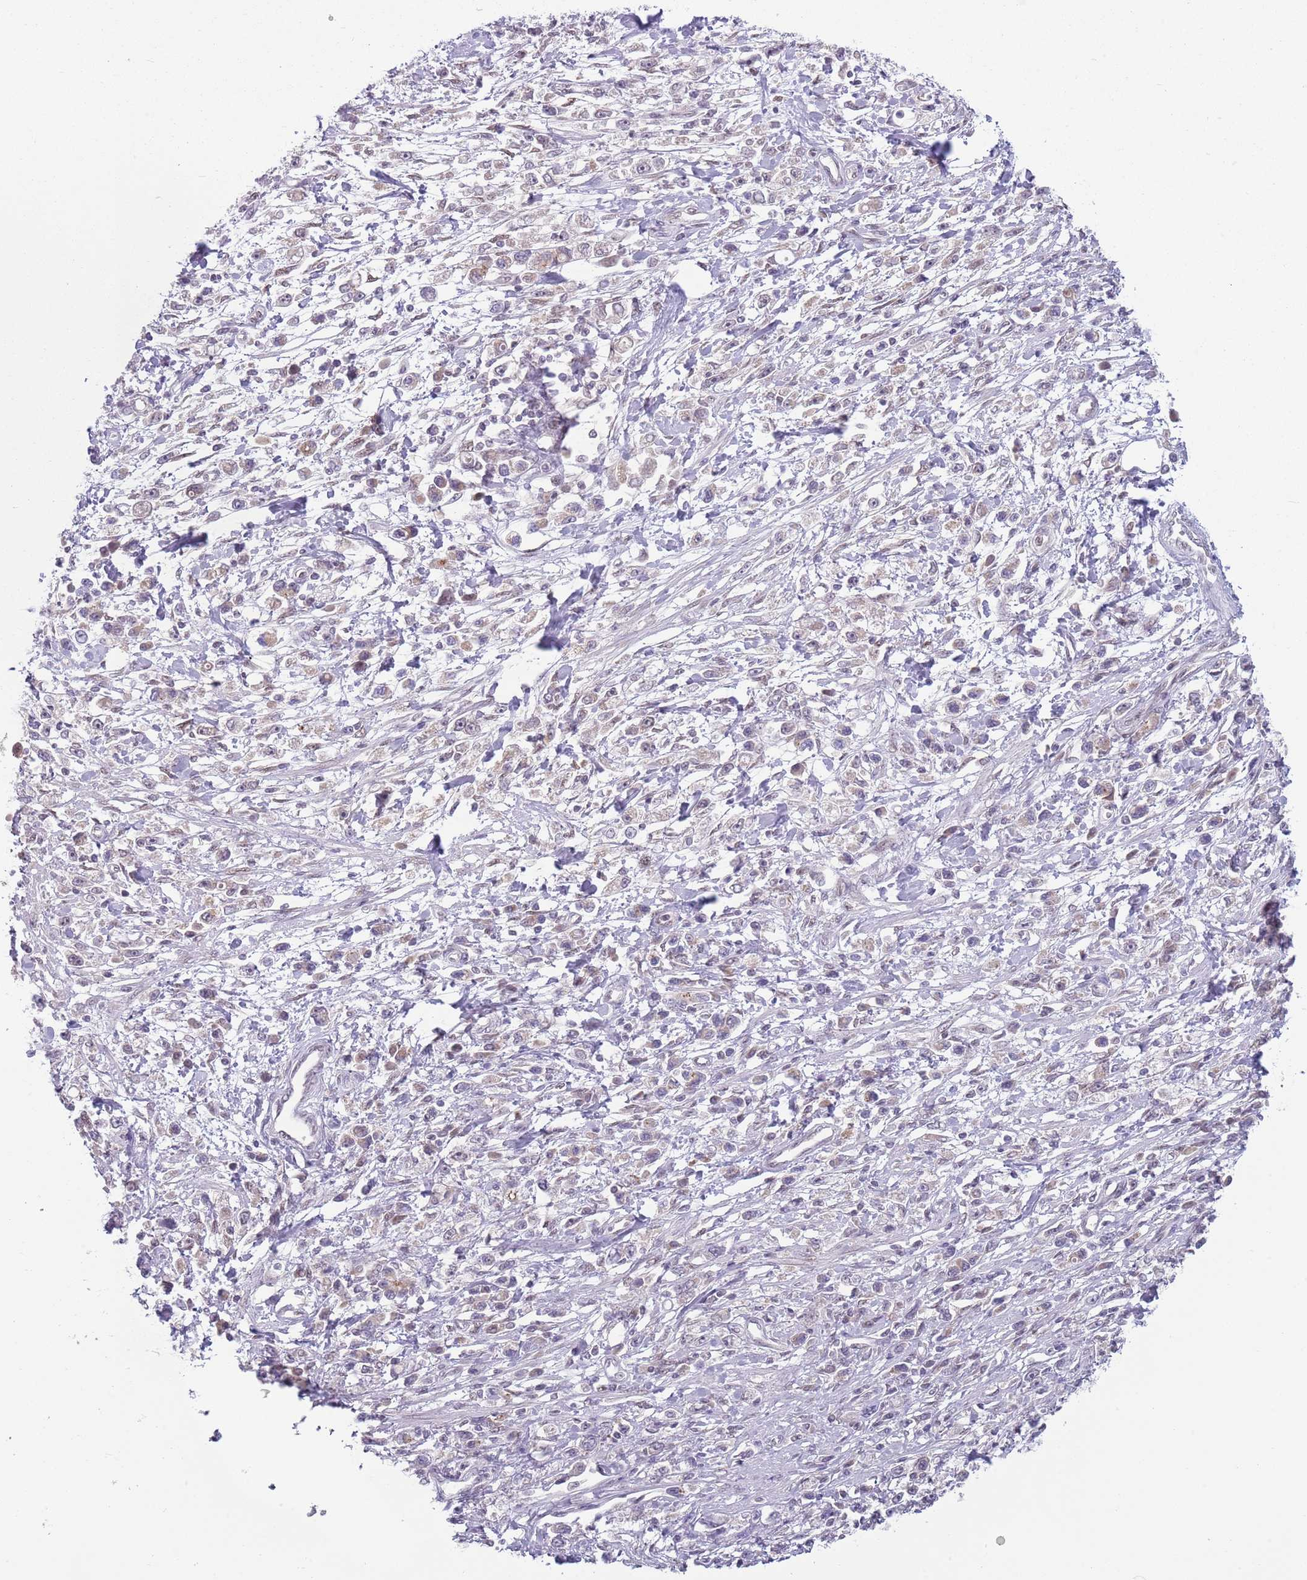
{"staining": {"intensity": "negative", "quantity": "none", "location": "none"}, "tissue": "stomach cancer", "cell_type": "Tumor cells", "image_type": "cancer", "snomed": [{"axis": "morphology", "description": "Adenocarcinoma, NOS"}, {"axis": "topography", "description": "Stomach"}], "caption": "Immunohistochemical staining of human stomach adenocarcinoma demonstrates no significant expression in tumor cells.", "gene": "TM2D1", "patient": {"sex": "female", "age": 59}}